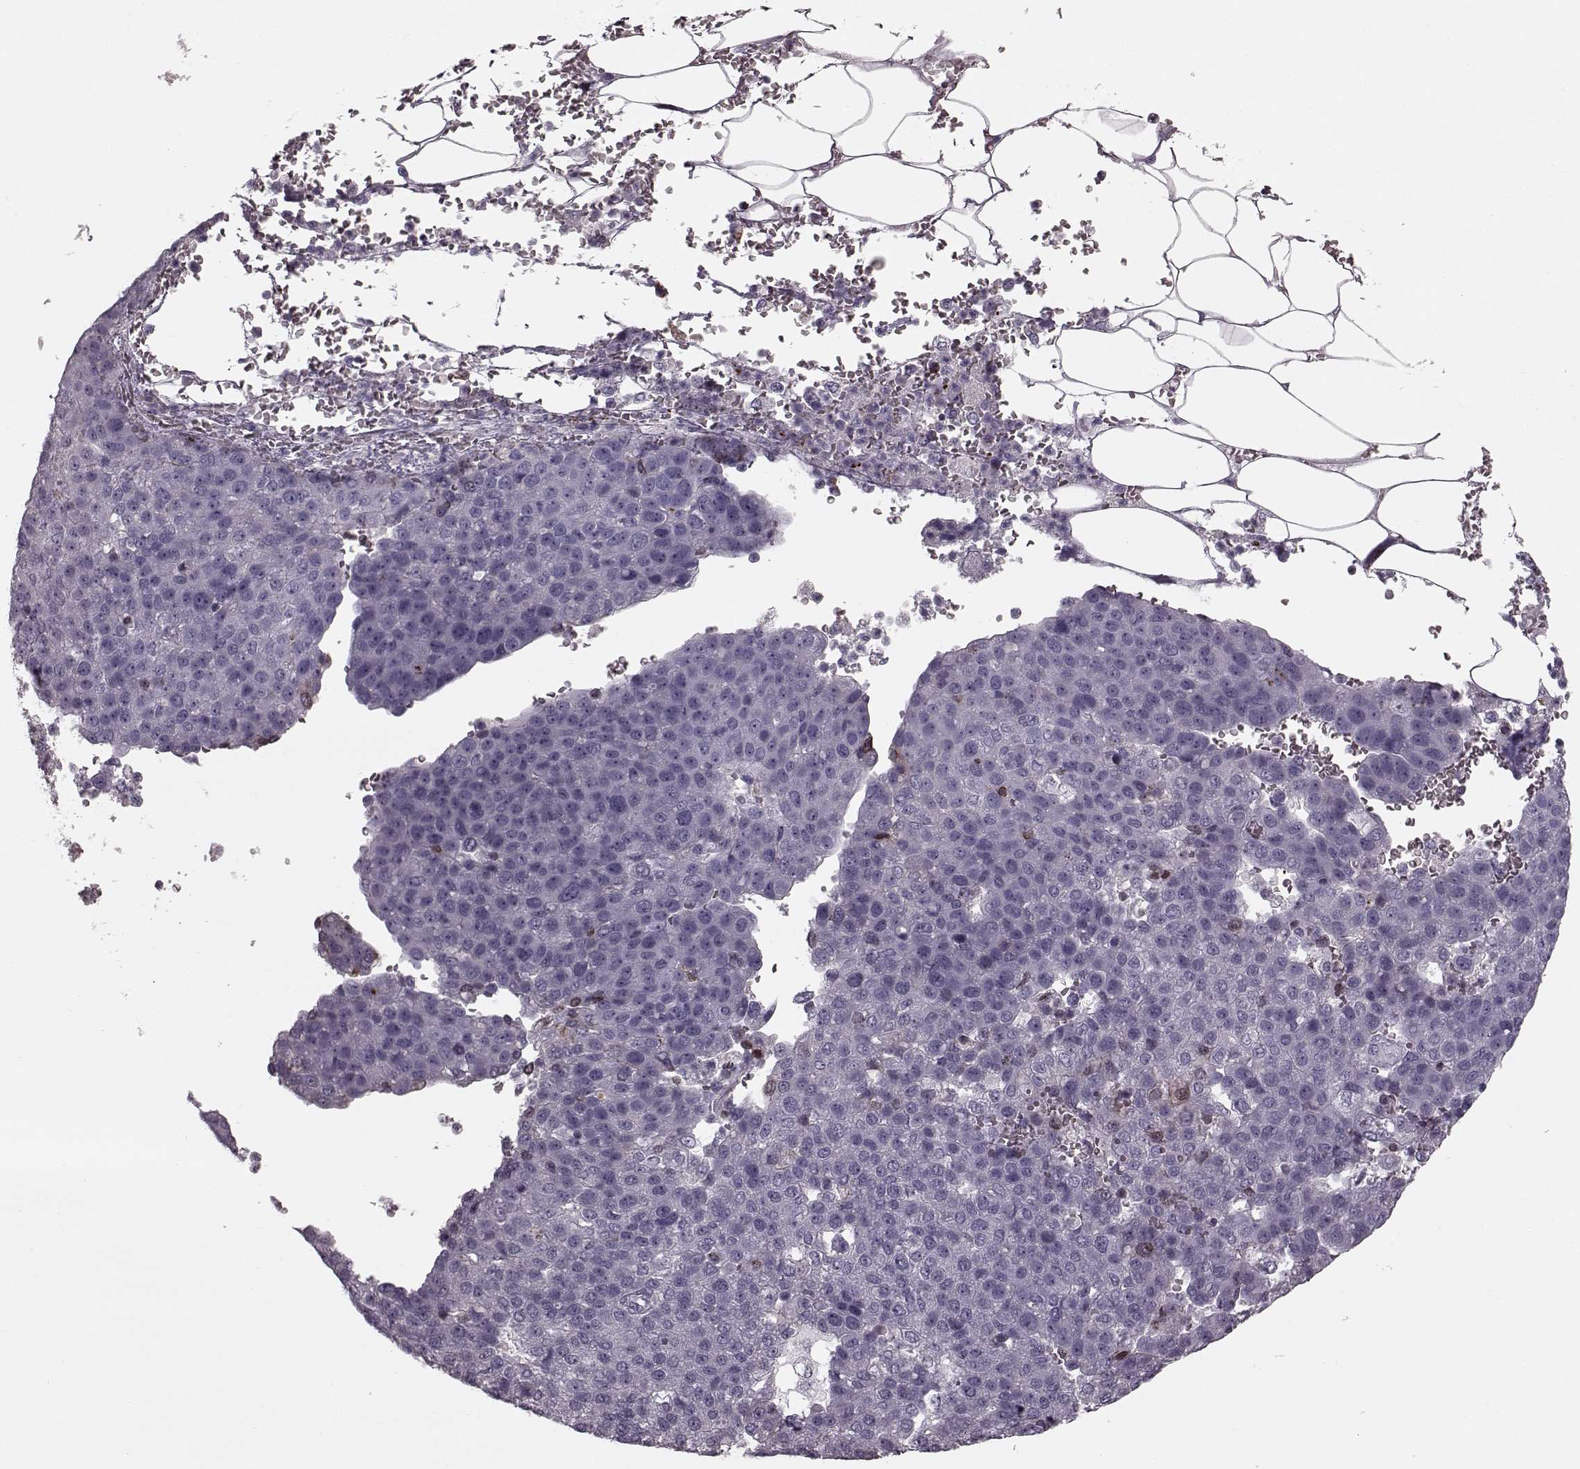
{"staining": {"intensity": "negative", "quantity": "none", "location": "none"}, "tissue": "pancreatic cancer", "cell_type": "Tumor cells", "image_type": "cancer", "snomed": [{"axis": "morphology", "description": "Adenocarcinoma, NOS"}, {"axis": "topography", "description": "Pancreas"}], "caption": "The immunohistochemistry image has no significant expression in tumor cells of pancreatic adenocarcinoma tissue.", "gene": "CST7", "patient": {"sex": "female", "age": 61}}